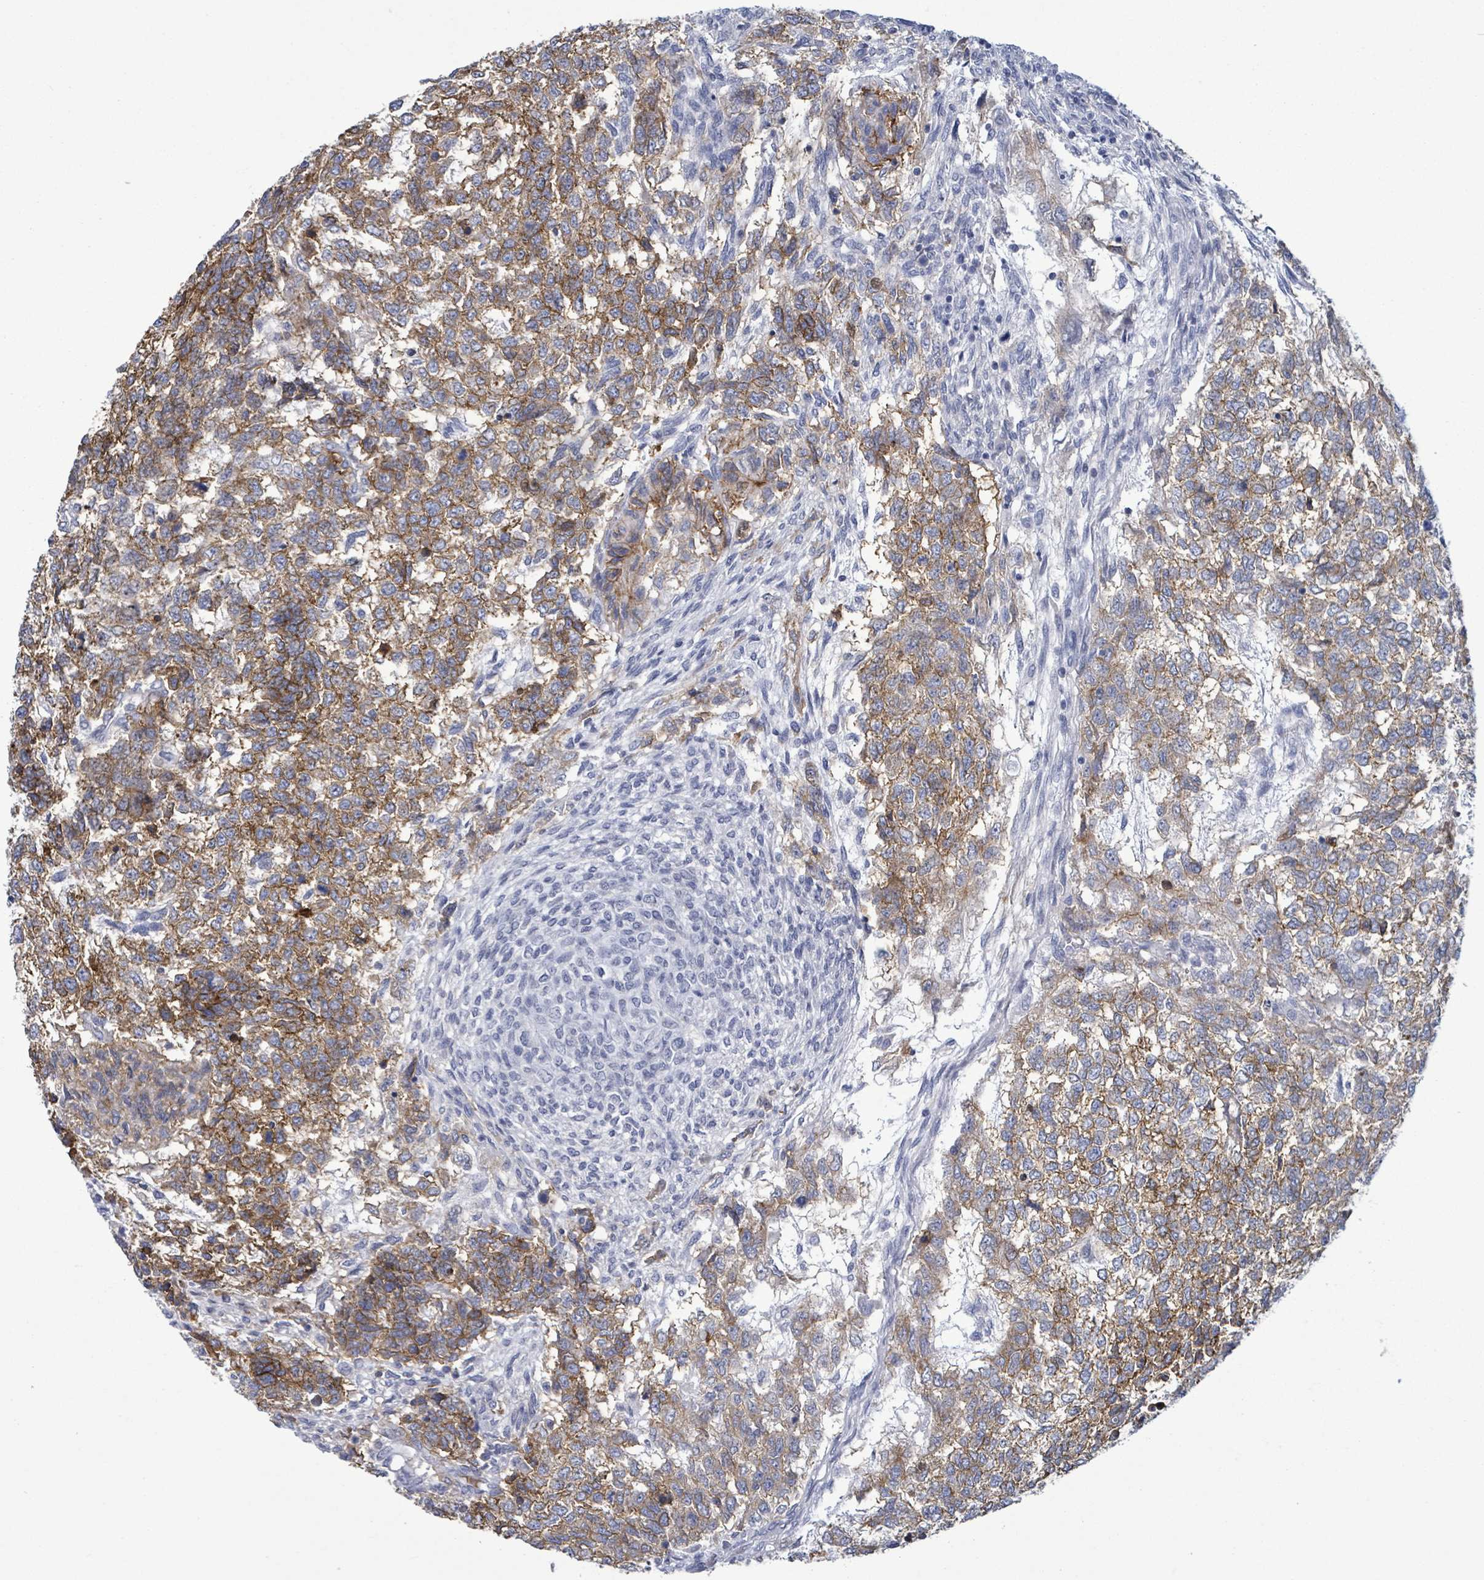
{"staining": {"intensity": "moderate", "quantity": ">75%", "location": "cytoplasmic/membranous"}, "tissue": "testis cancer", "cell_type": "Tumor cells", "image_type": "cancer", "snomed": [{"axis": "morphology", "description": "Carcinoma, Embryonal, NOS"}, {"axis": "topography", "description": "Testis"}], "caption": "Protein staining displays moderate cytoplasmic/membranous expression in about >75% of tumor cells in testis cancer (embryonal carcinoma).", "gene": "BSG", "patient": {"sex": "male", "age": 23}}